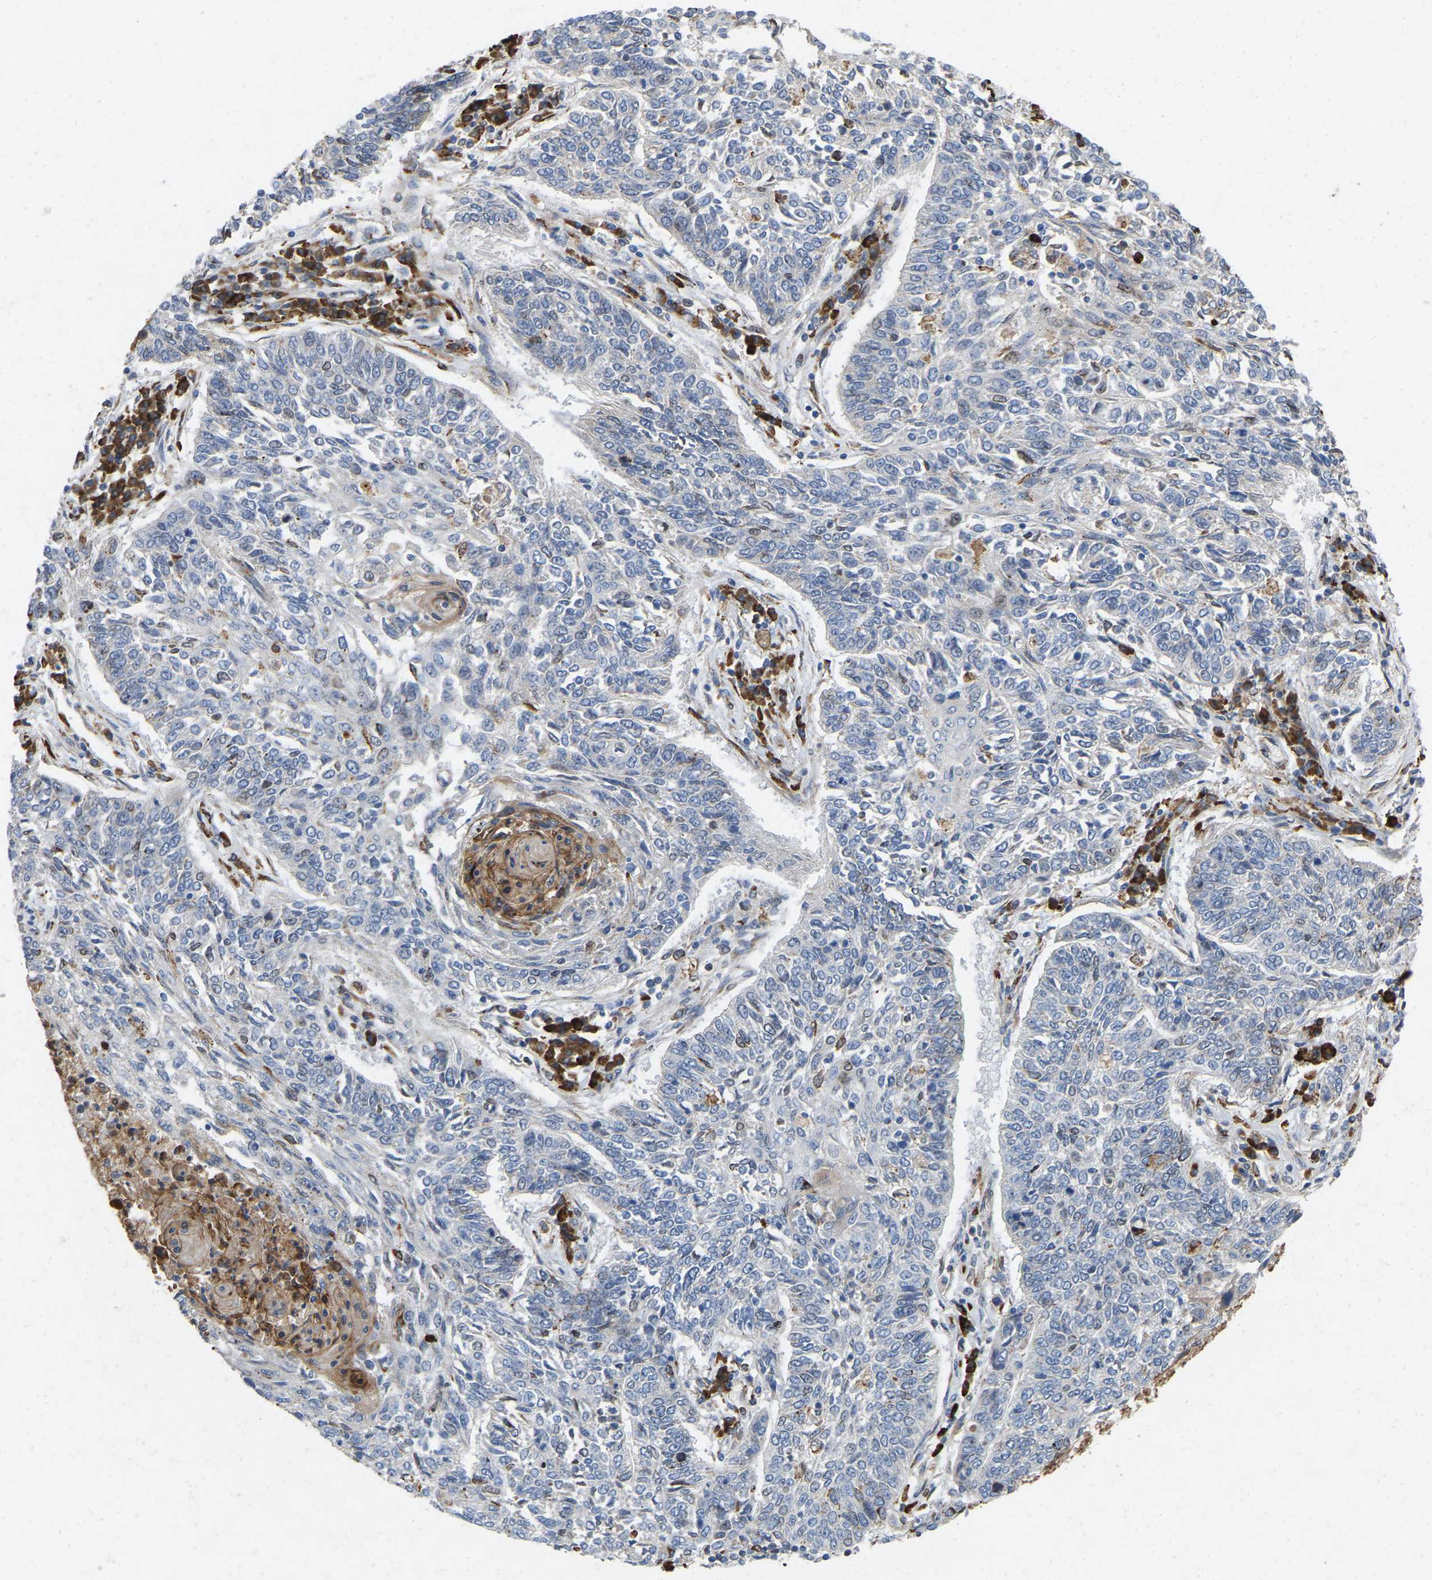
{"staining": {"intensity": "negative", "quantity": "none", "location": "none"}, "tissue": "lung cancer", "cell_type": "Tumor cells", "image_type": "cancer", "snomed": [{"axis": "morphology", "description": "Normal tissue, NOS"}, {"axis": "morphology", "description": "Squamous cell carcinoma, NOS"}, {"axis": "topography", "description": "Cartilage tissue"}, {"axis": "topography", "description": "Bronchus"}, {"axis": "topography", "description": "Lung"}], "caption": "The histopathology image exhibits no significant positivity in tumor cells of squamous cell carcinoma (lung). Brightfield microscopy of immunohistochemistry (IHC) stained with DAB (brown) and hematoxylin (blue), captured at high magnification.", "gene": "RHEB", "patient": {"sex": "female", "age": 49}}